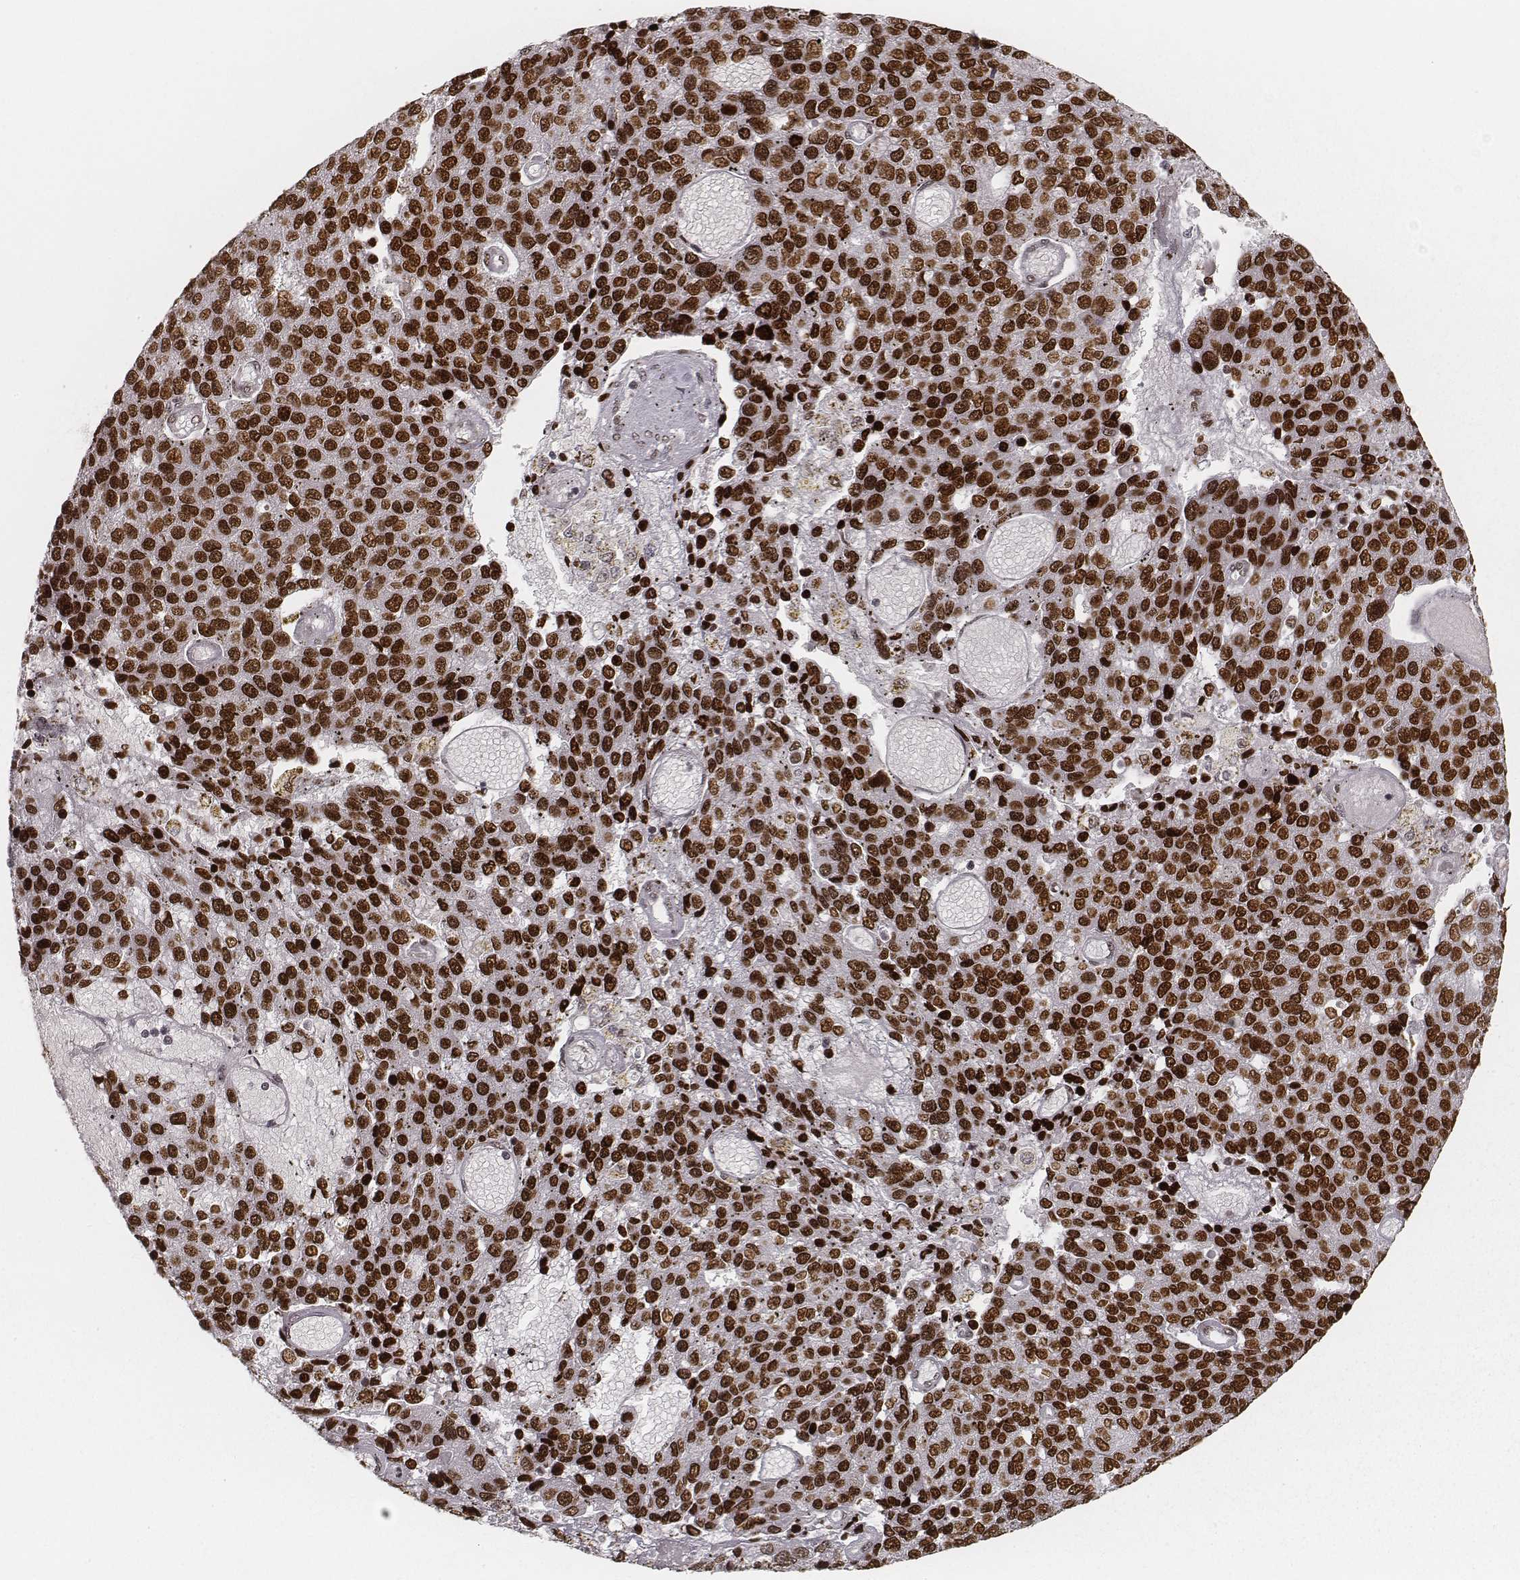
{"staining": {"intensity": "strong", "quantity": ">75%", "location": "nuclear"}, "tissue": "pancreatic cancer", "cell_type": "Tumor cells", "image_type": "cancer", "snomed": [{"axis": "morphology", "description": "Adenocarcinoma, NOS"}, {"axis": "topography", "description": "Pancreas"}], "caption": "An image showing strong nuclear staining in approximately >75% of tumor cells in pancreatic cancer (adenocarcinoma), as visualized by brown immunohistochemical staining.", "gene": "HMGA2", "patient": {"sex": "female", "age": 61}}